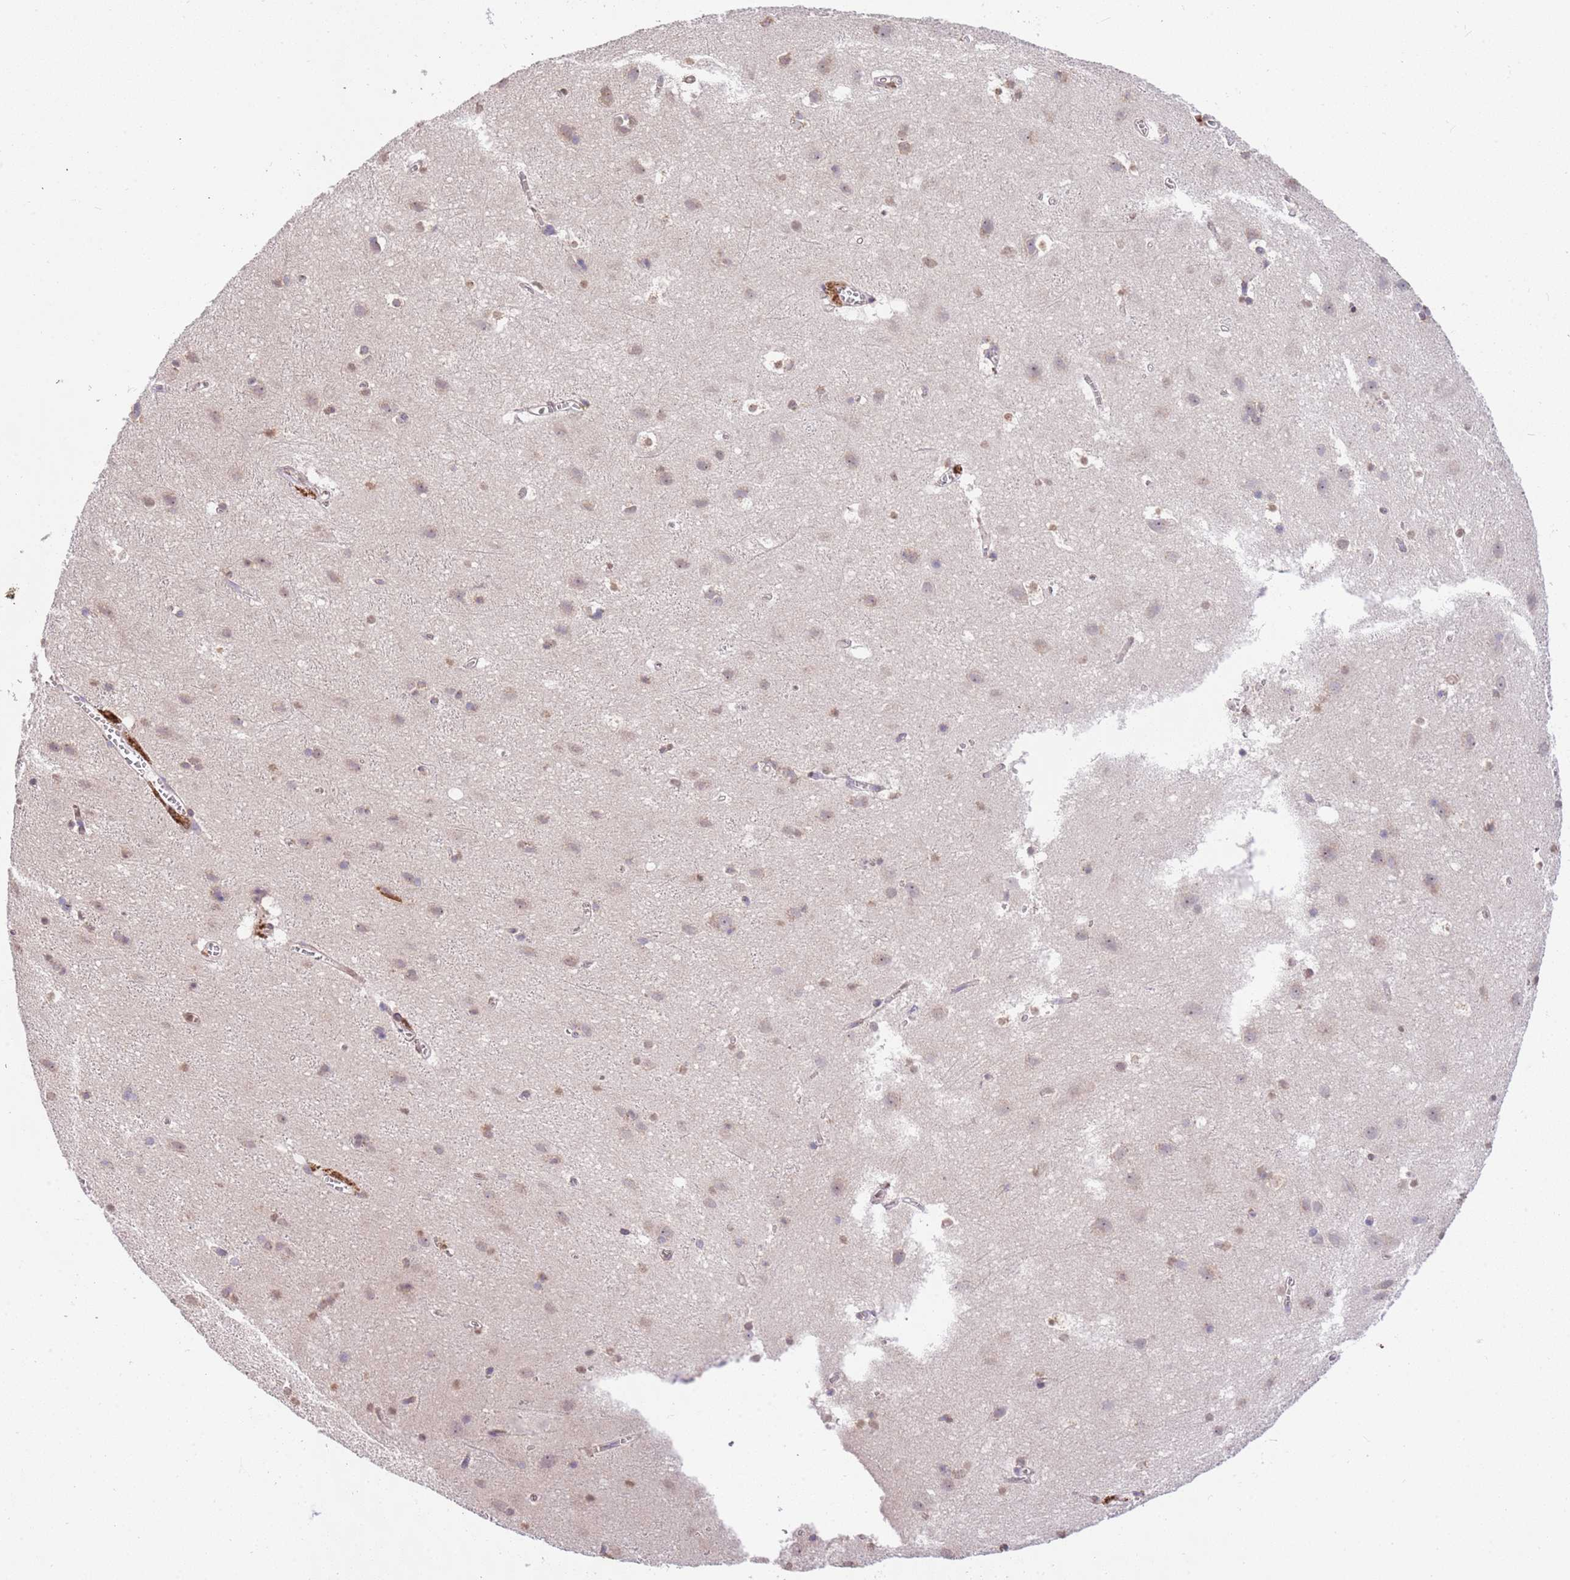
{"staining": {"intensity": "negative", "quantity": "none", "location": "none"}, "tissue": "cerebral cortex", "cell_type": "Endothelial cells", "image_type": "normal", "snomed": [{"axis": "morphology", "description": "Normal tissue, NOS"}, {"axis": "topography", "description": "Cerebral cortex"}], "caption": "IHC of benign human cerebral cortex reveals no positivity in endothelial cells.", "gene": "SLC16A4", "patient": {"sex": "male", "age": 54}}